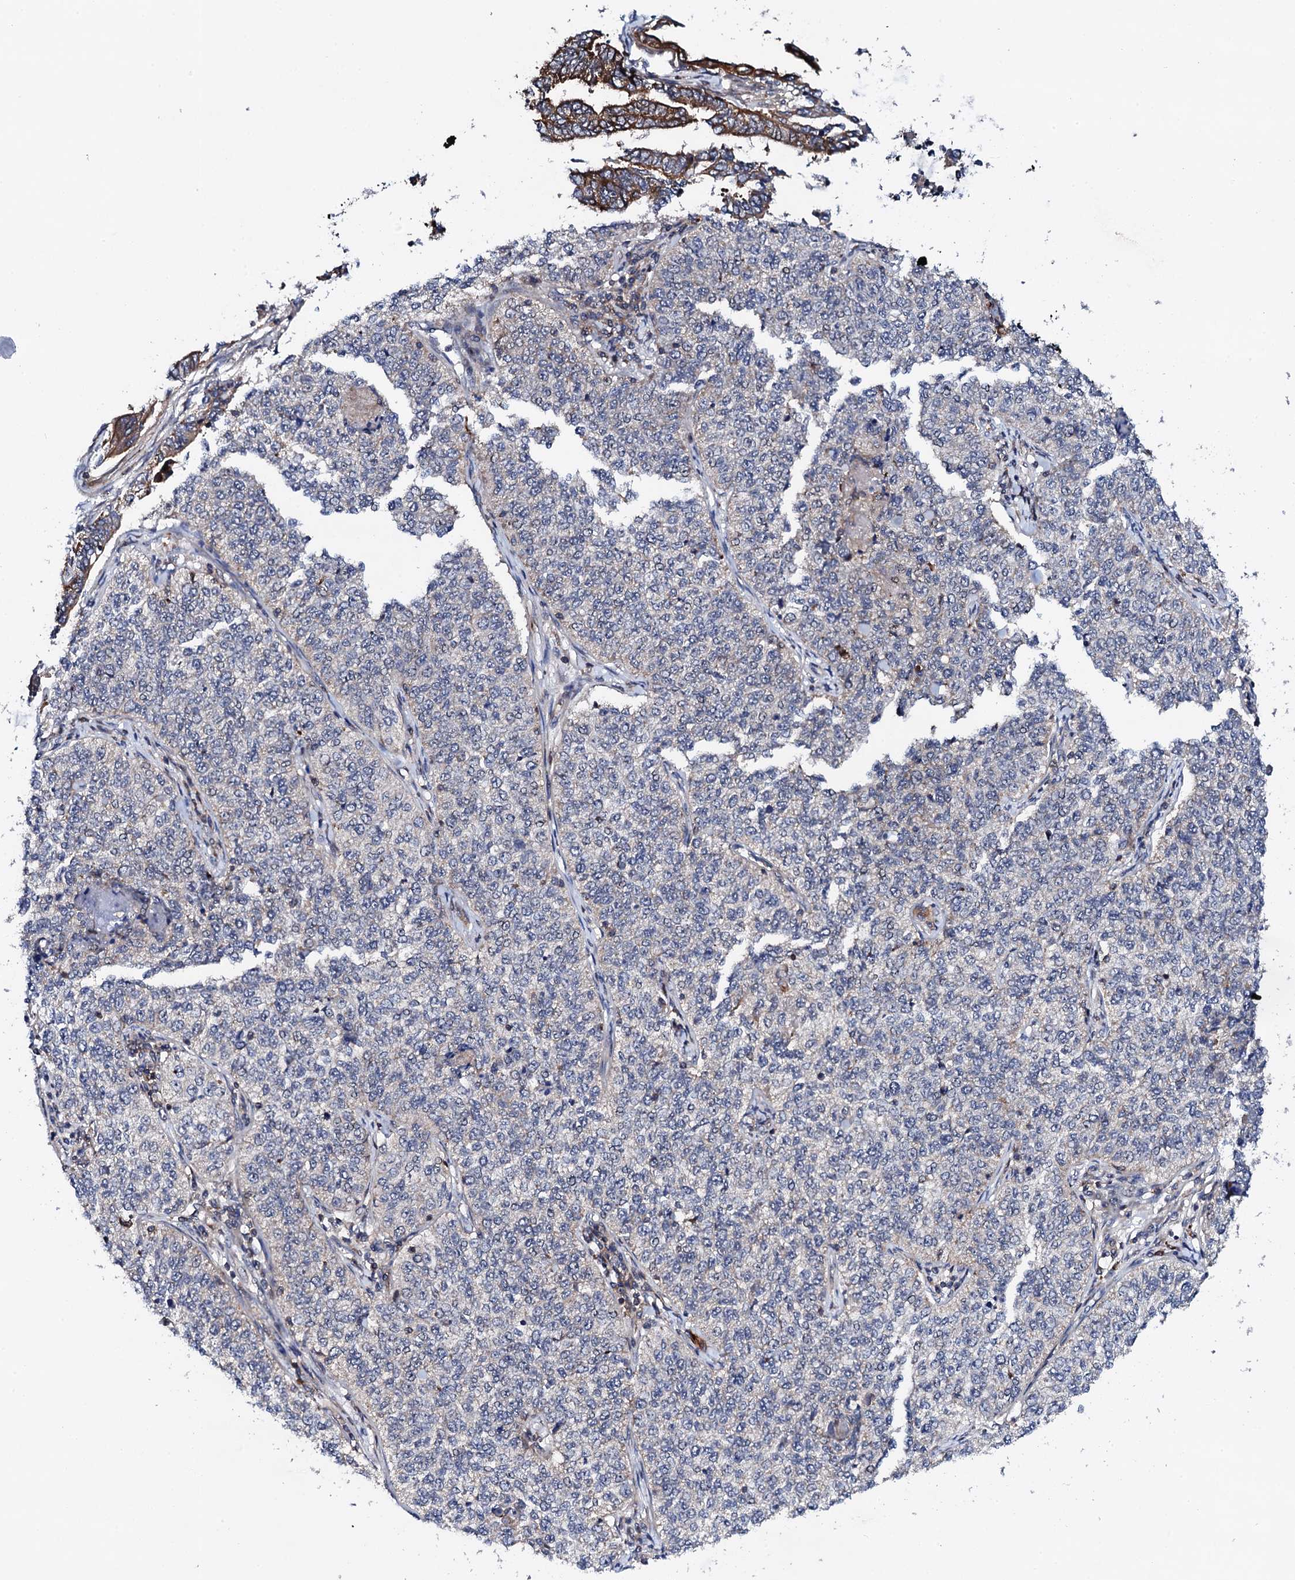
{"staining": {"intensity": "weak", "quantity": "<25%", "location": "cytoplasmic/membranous"}, "tissue": "cervical cancer", "cell_type": "Tumor cells", "image_type": "cancer", "snomed": [{"axis": "morphology", "description": "Squamous cell carcinoma, NOS"}, {"axis": "topography", "description": "Cervix"}], "caption": "Squamous cell carcinoma (cervical) was stained to show a protein in brown. There is no significant positivity in tumor cells.", "gene": "COG4", "patient": {"sex": "female", "age": 35}}